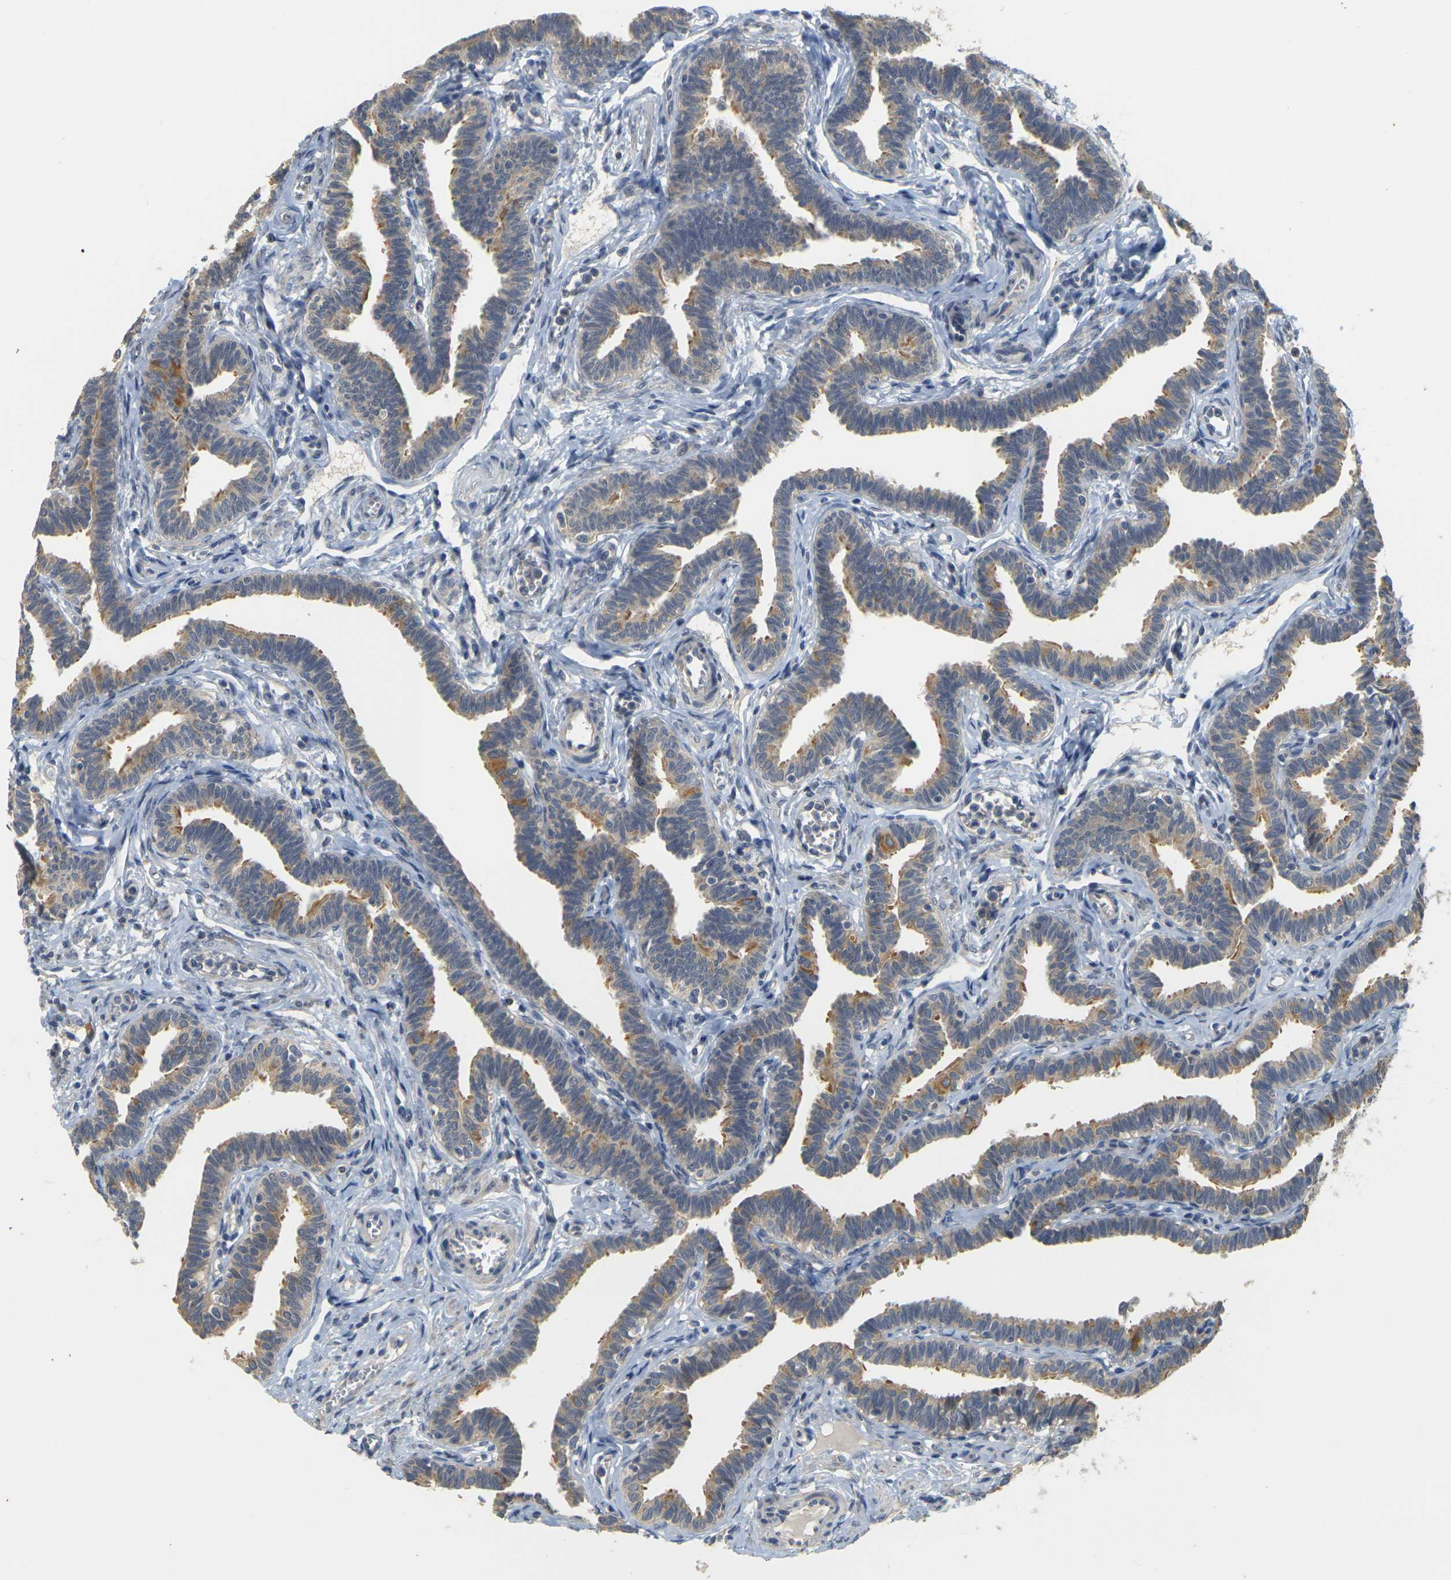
{"staining": {"intensity": "moderate", "quantity": ">75%", "location": "cytoplasmic/membranous"}, "tissue": "fallopian tube", "cell_type": "Glandular cells", "image_type": "normal", "snomed": [{"axis": "morphology", "description": "Normal tissue, NOS"}, {"axis": "topography", "description": "Fallopian tube"}, {"axis": "topography", "description": "Ovary"}], "caption": "Immunohistochemical staining of benign human fallopian tube demonstrates moderate cytoplasmic/membranous protein staining in approximately >75% of glandular cells.", "gene": "GDAP1", "patient": {"sex": "female", "age": 23}}